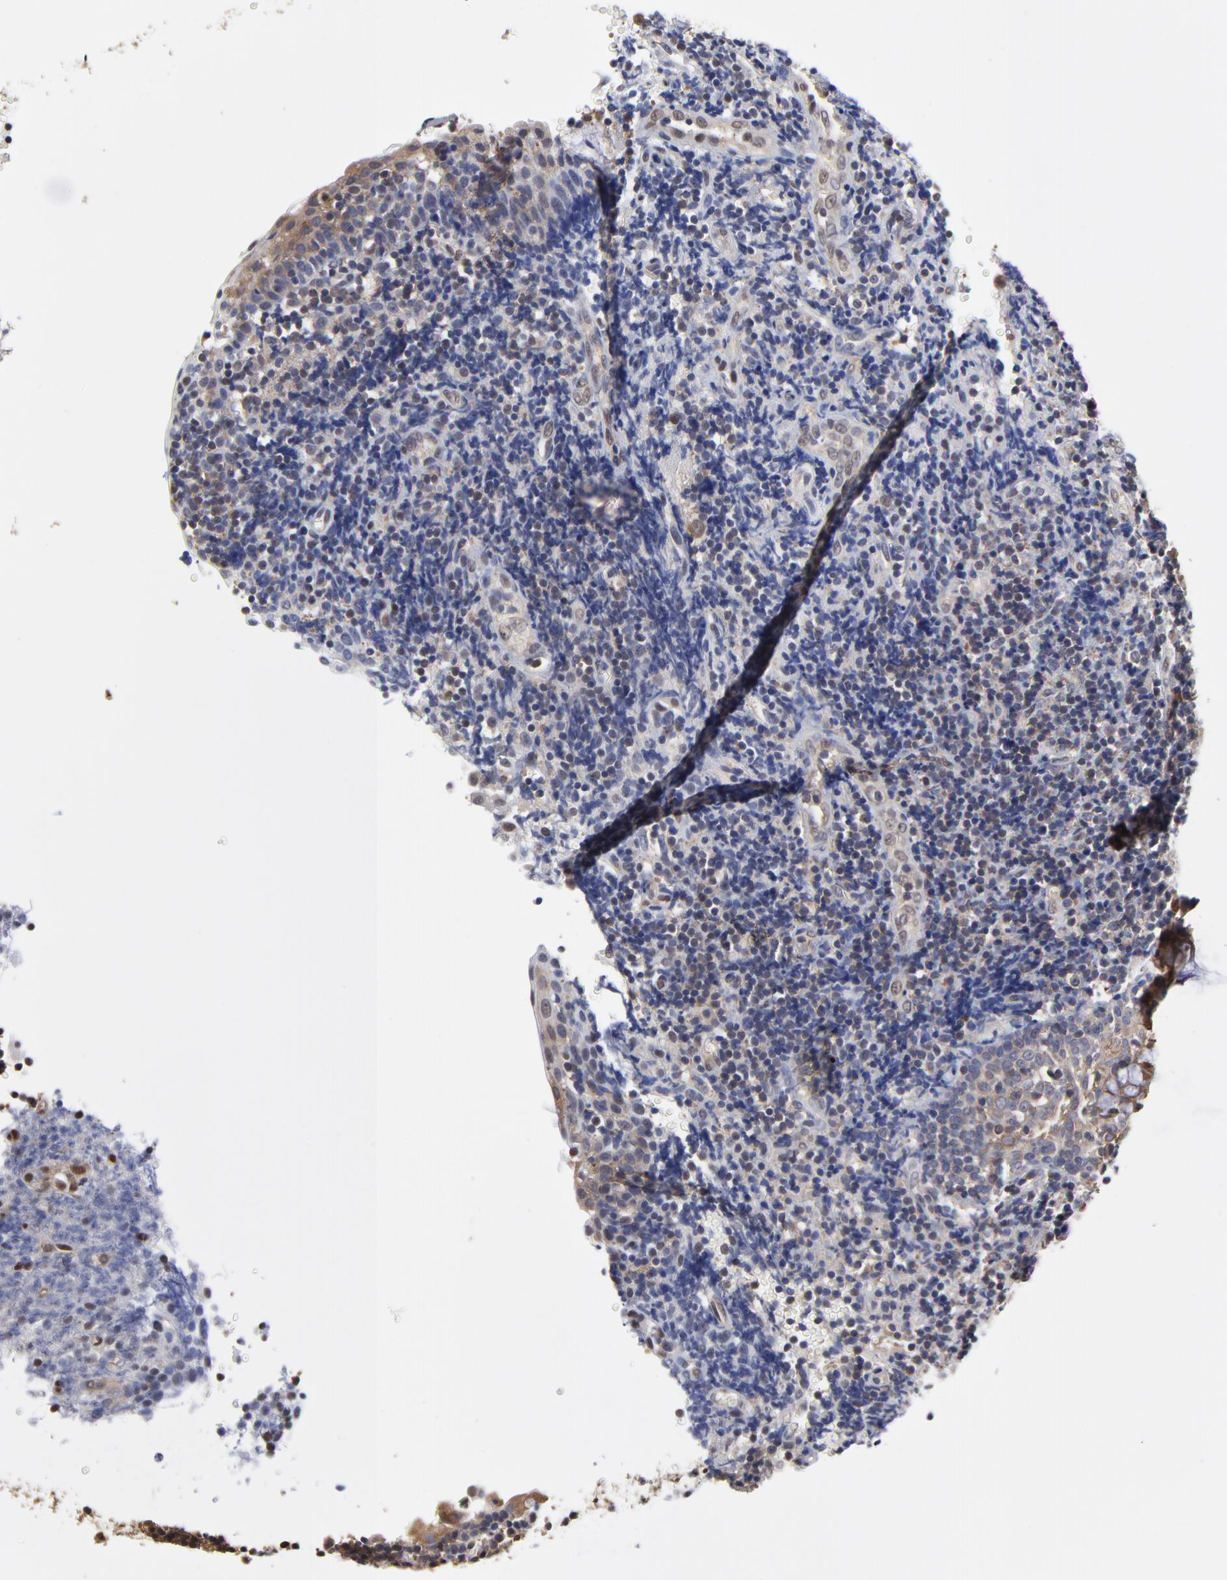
{"staining": {"intensity": "moderate", "quantity": "25%-75%", "location": "cytoplasmic/membranous"}, "tissue": "tonsil", "cell_type": "Germinal center cells", "image_type": "normal", "snomed": [{"axis": "morphology", "description": "Normal tissue, NOS"}, {"axis": "topography", "description": "Tonsil"}], "caption": "Human tonsil stained for a protein (brown) reveals moderate cytoplasmic/membranous positive expression in approximately 25%-75% of germinal center cells.", "gene": "CCT2", "patient": {"sex": "female", "age": 40}}